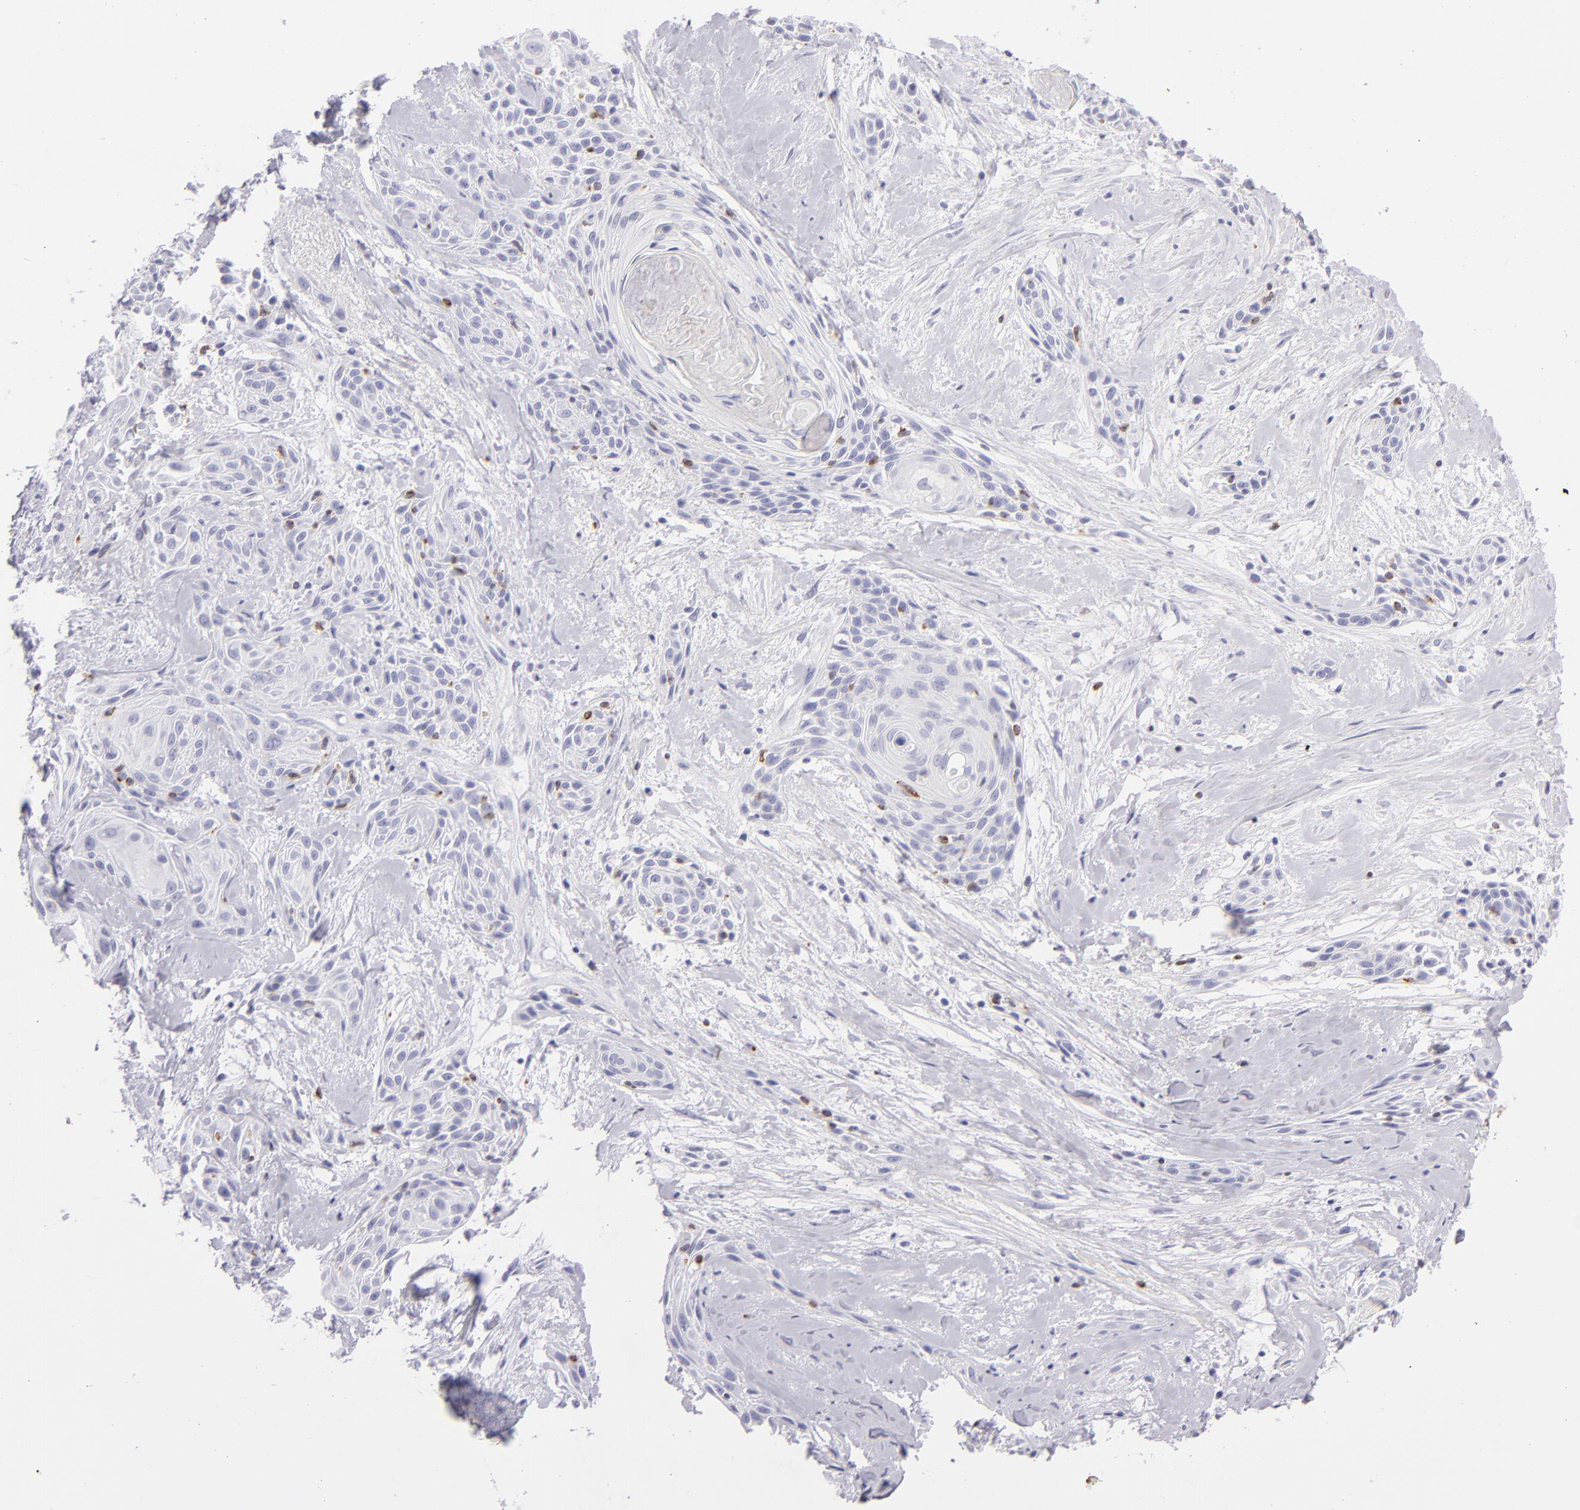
{"staining": {"intensity": "negative", "quantity": "none", "location": "none"}, "tissue": "skin cancer", "cell_type": "Tumor cells", "image_type": "cancer", "snomed": [{"axis": "morphology", "description": "Squamous cell carcinoma, NOS"}, {"axis": "topography", "description": "Skin"}, {"axis": "topography", "description": "Anal"}], "caption": "Skin cancer was stained to show a protein in brown. There is no significant expression in tumor cells.", "gene": "PRF1", "patient": {"sex": "male", "age": 64}}